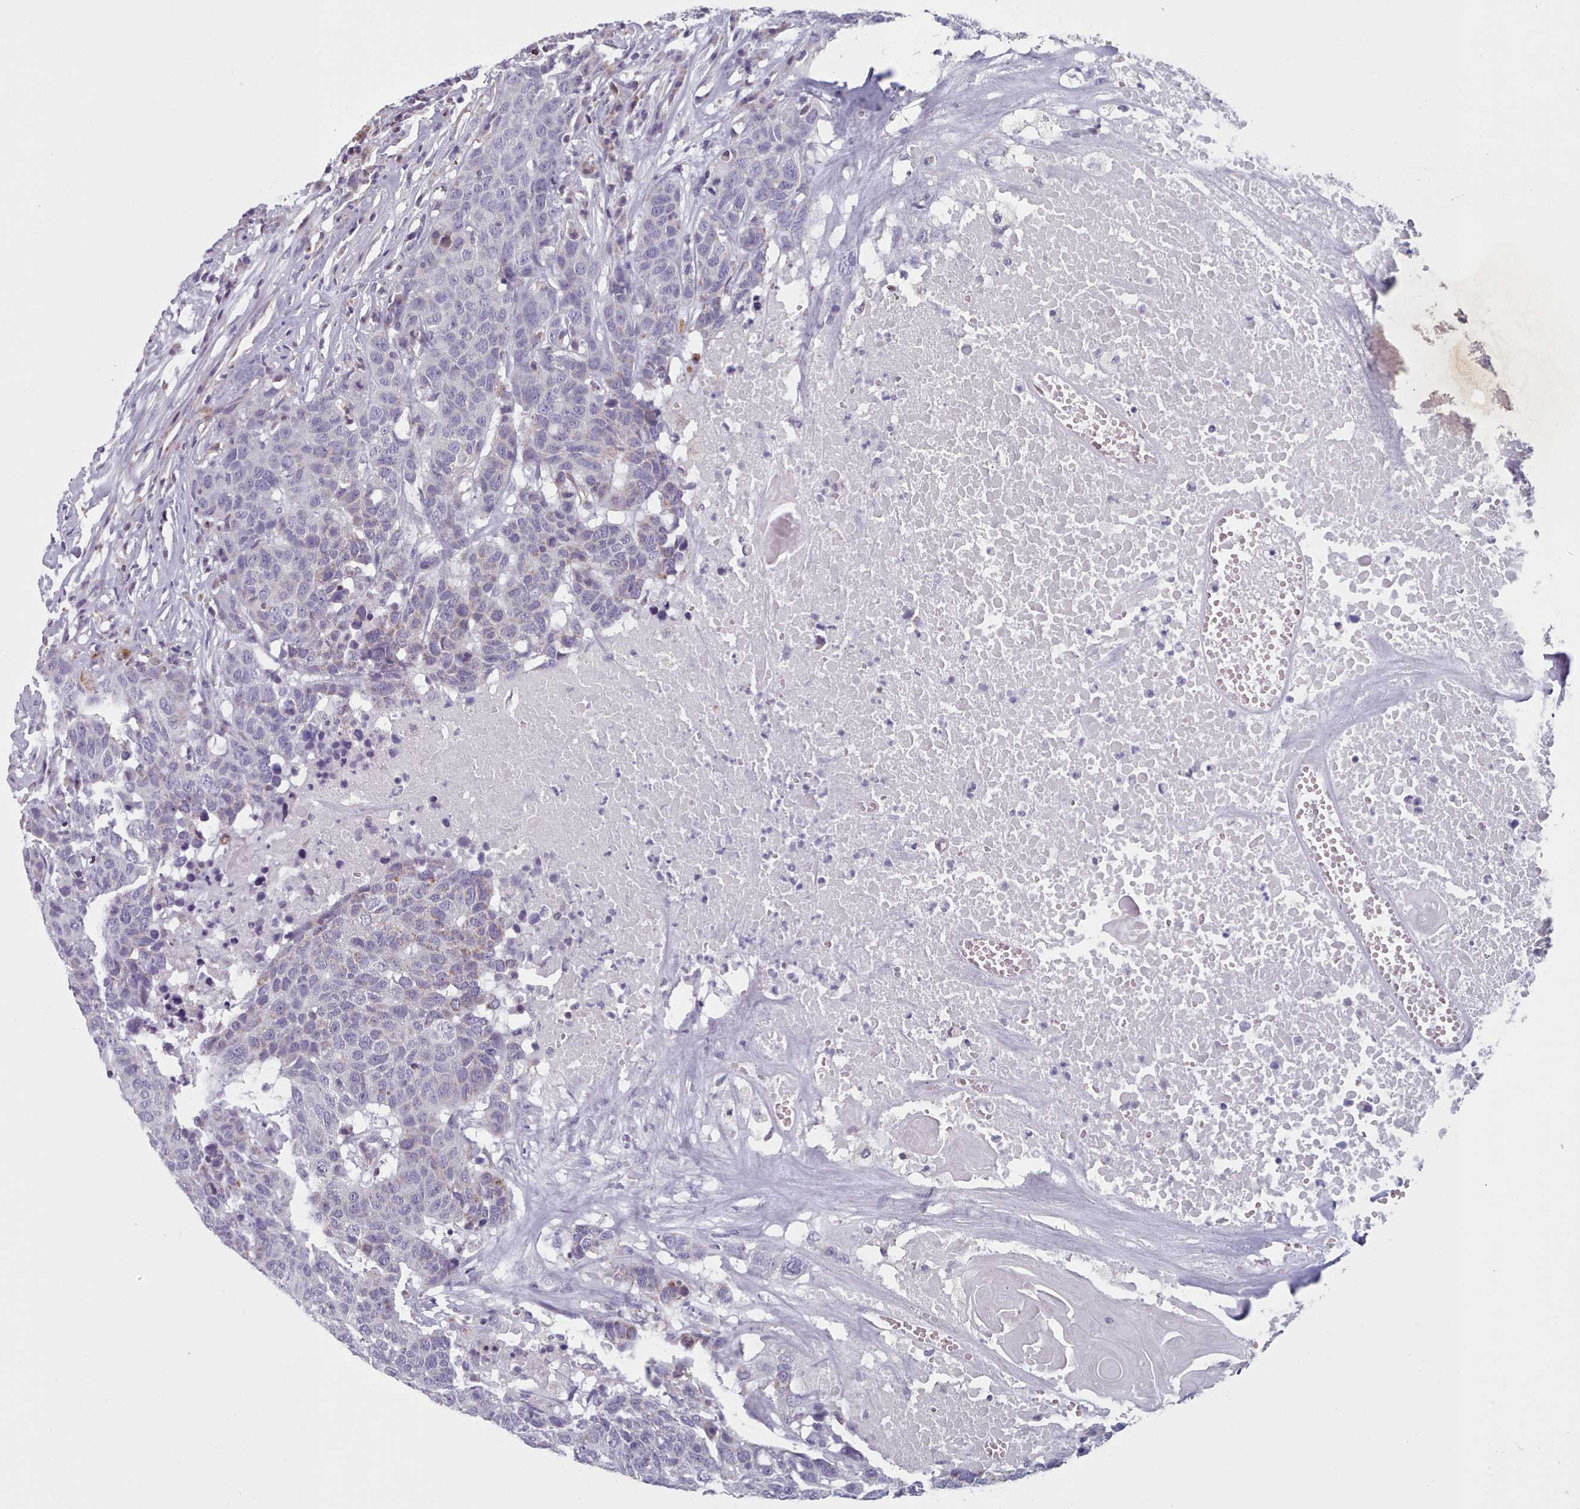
{"staining": {"intensity": "negative", "quantity": "none", "location": "none"}, "tissue": "head and neck cancer", "cell_type": "Tumor cells", "image_type": "cancer", "snomed": [{"axis": "morphology", "description": "Squamous cell carcinoma, NOS"}, {"axis": "topography", "description": "Head-Neck"}], "caption": "The histopathology image shows no staining of tumor cells in head and neck squamous cell carcinoma. The staining is performed using DAB (3,3'-diaminobenzidine) brown chromogen with nuclei counter-stained in using hematoxylin.", "gene": "FAM170B", "patient": {"sex": "male", "age": 66}}